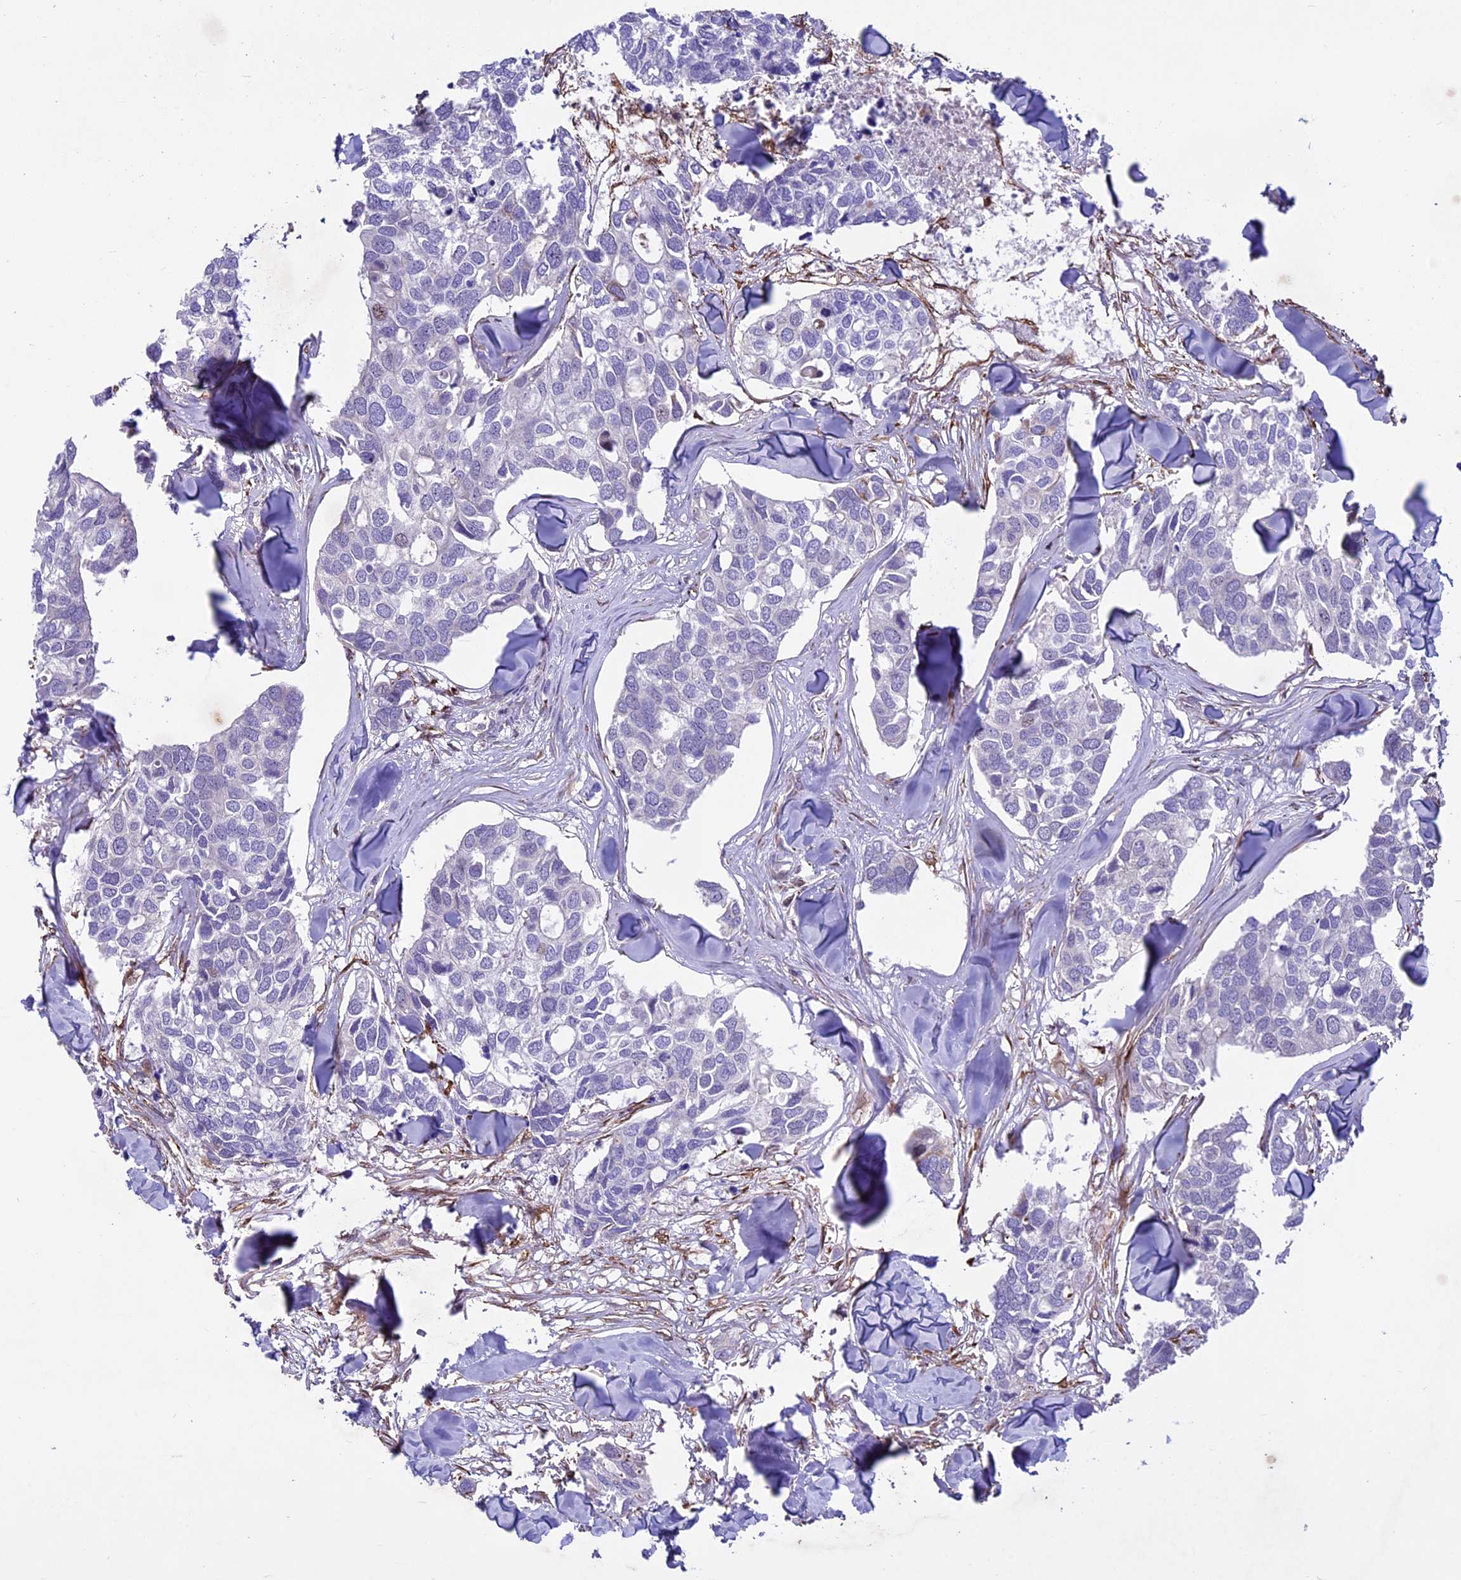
{"staining": {"intensity": "negative", "quantity": "none", "location": "none"}, "tissue": "breast cancer", "cell_type": "Tumor cells", "image_type": "cancer", "snomed": [{"axis": "morphology", "description": "Duct carcinoma"}, {"axis": "topography", "description": "Breast"}], "caption": "Histopathology image shows no significant protein positivity in tumor cells of breast cancer.", "gene": "MIEF2", "patient": {"sex": "female", "age": 83}}